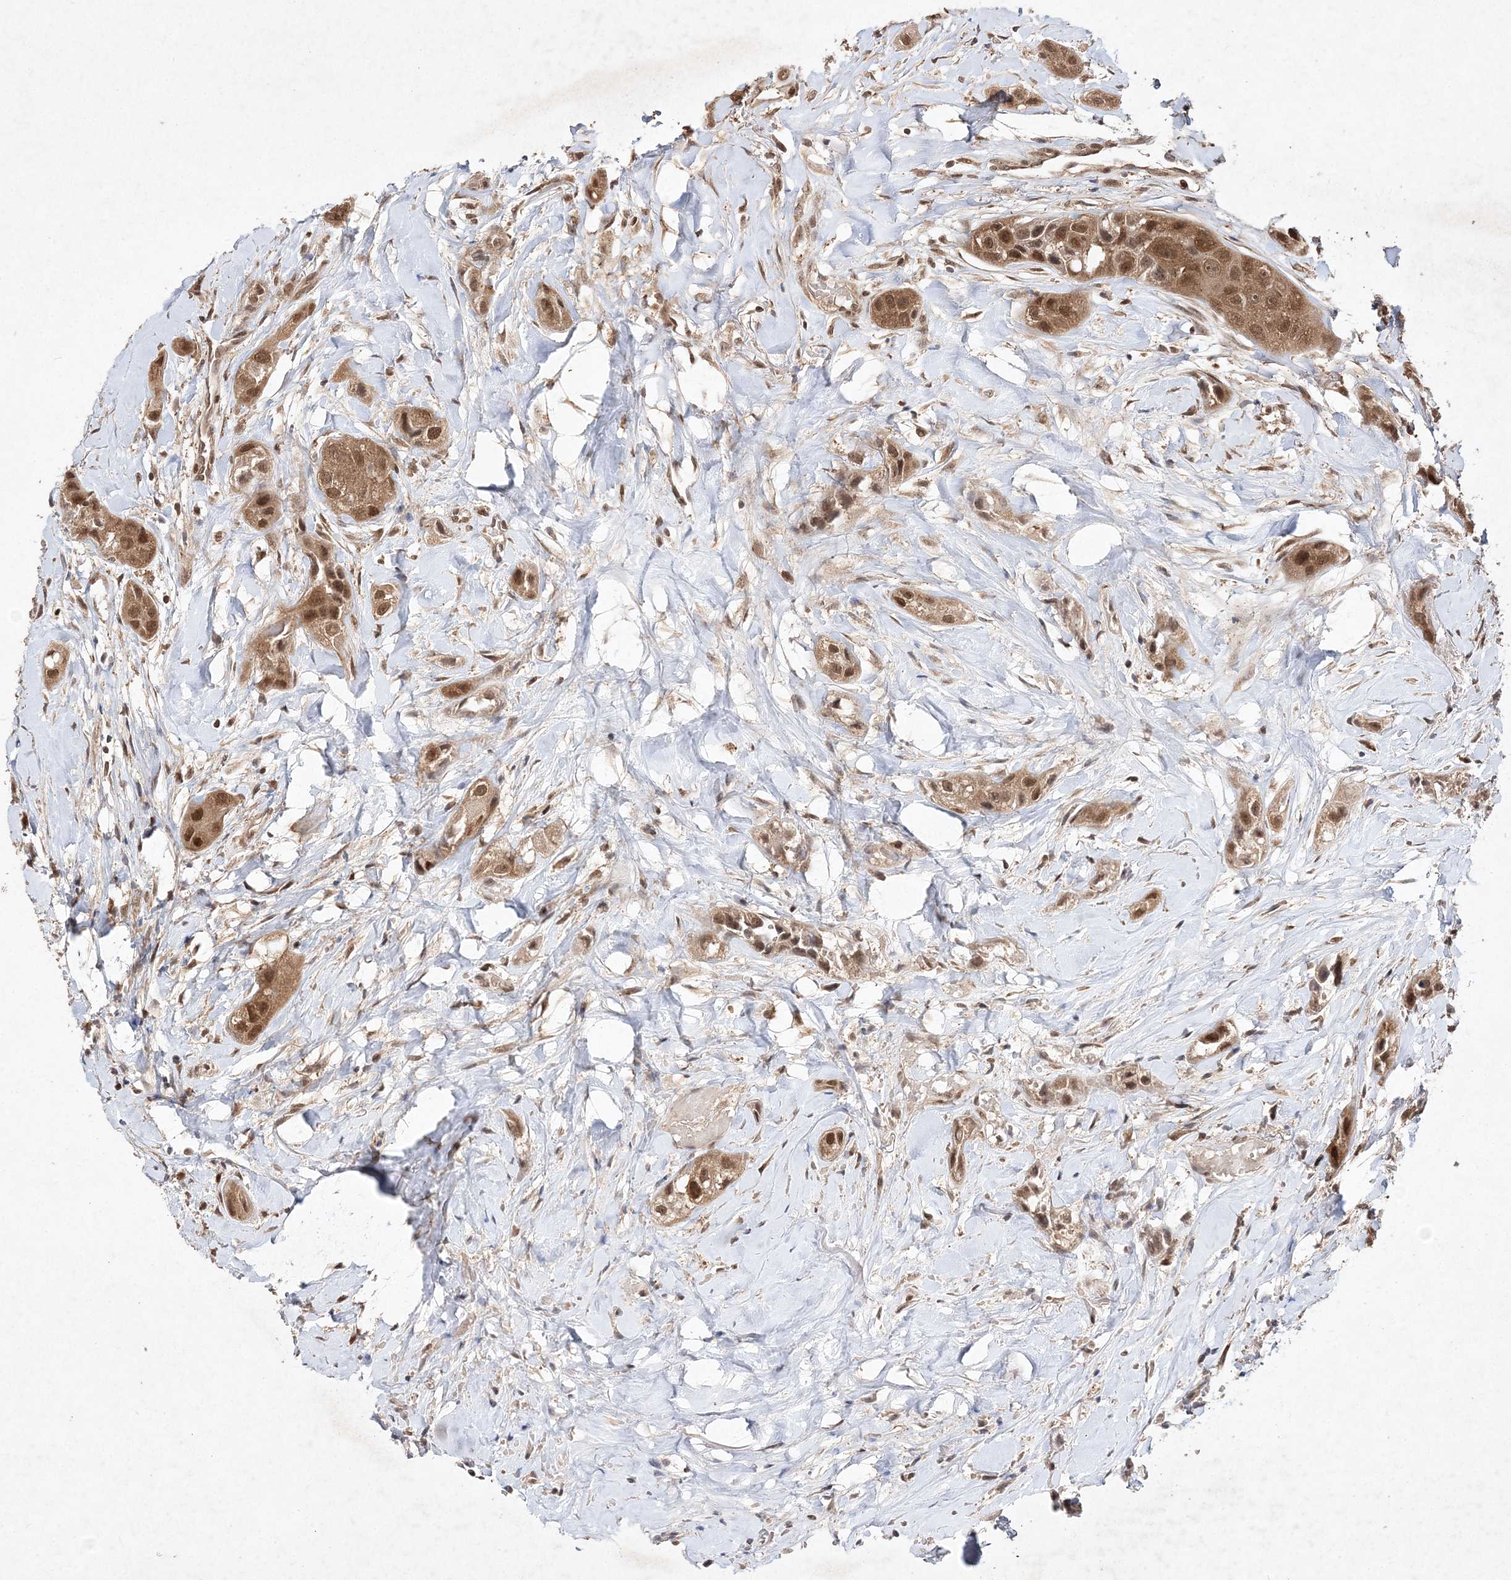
{"staining": {"intensity": "moderate", "quantity": ">75%", "location": "cytoplasmic/membranous,nuclear"}, "tissue": "head and neck cancer", "cell_type": "Tumor cells", "image_type": "cancer", "snomed": [{"axis": "morphology", "description": "Normal tissue, NOS"}, {"axis": "morphology", "description": "Squamous cell carcinoma, NOS"}, {"axis": "topography", "description": "Skeletal muscle"}, {"axis": "topography", "description": "Head-Neck"}], "caption": "Immunohistochemistry (IHC) of head and neck cancer (squamous cell carcinoma) demonstrates medium levels of moderate cytoplasmic/membranous and nuclear staining in about >75% of tumor cells. The staining is performed using DAB brown chromogen to label protein expression. The nuclei are counter-stained blue using hematoxylin.", "gene": "NIF3L1", "patient": {"sex": "male", "age": 51}}